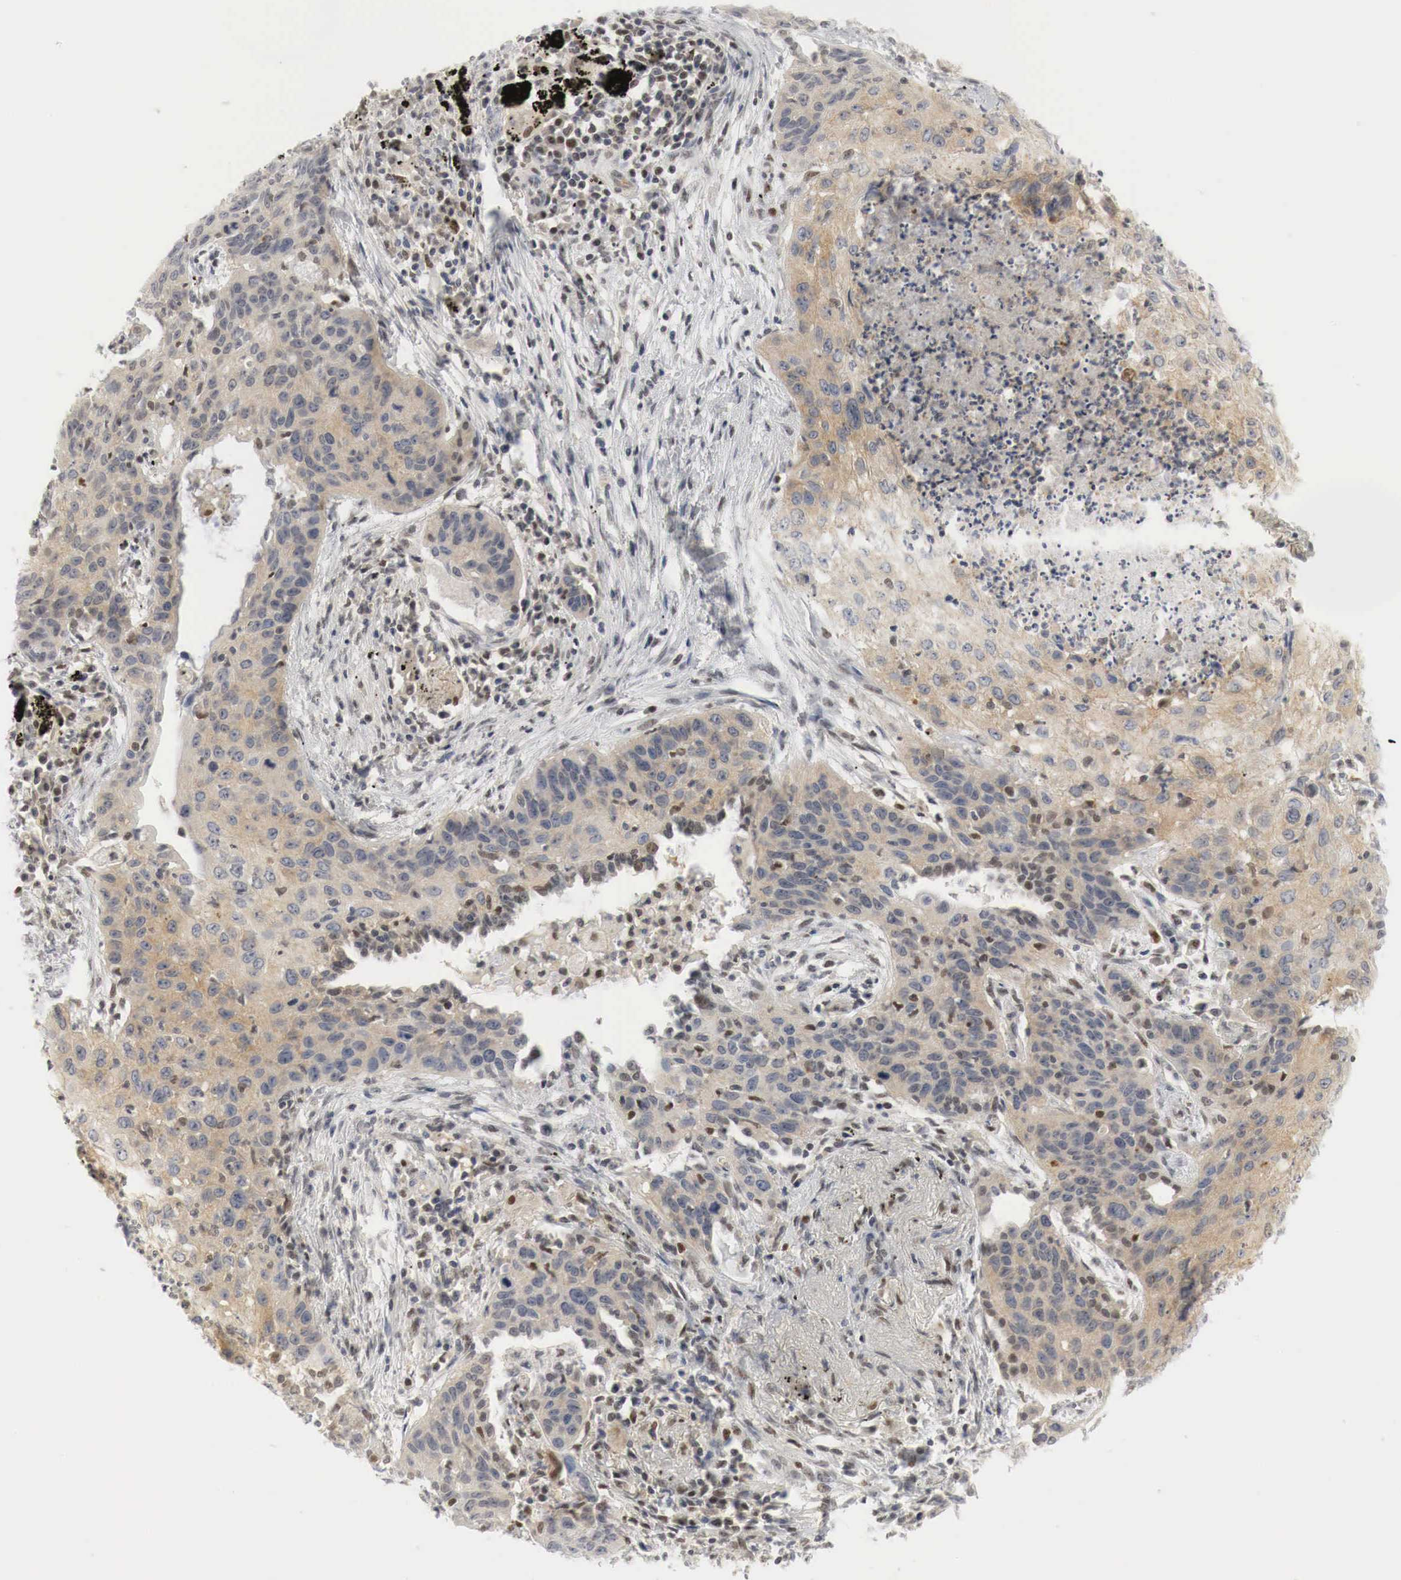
{"staining": {"intensity": "moderate", "quantity": "25%-75%", "location": "cytoplasmic/membranous,nuclear"}, "tissue": "lung cancer", "cell_type": "Tumor cells", "image_type": "cancer", "snomed": [{"axis": "morphology", "description": "Squamous cell carcinoma, NOS"}, {"axis": "topography", "description": "Lung"}], "caption": "About 25%-75% of tumor cells in squamous cell carcinoma (lung) reveal moderate cytoplasmic/membranous and nuclear protein positivity as visualized by brown immunohistochemical staining.", "gene": "MYC", "patient": {"sex": "male", "age": 71}}